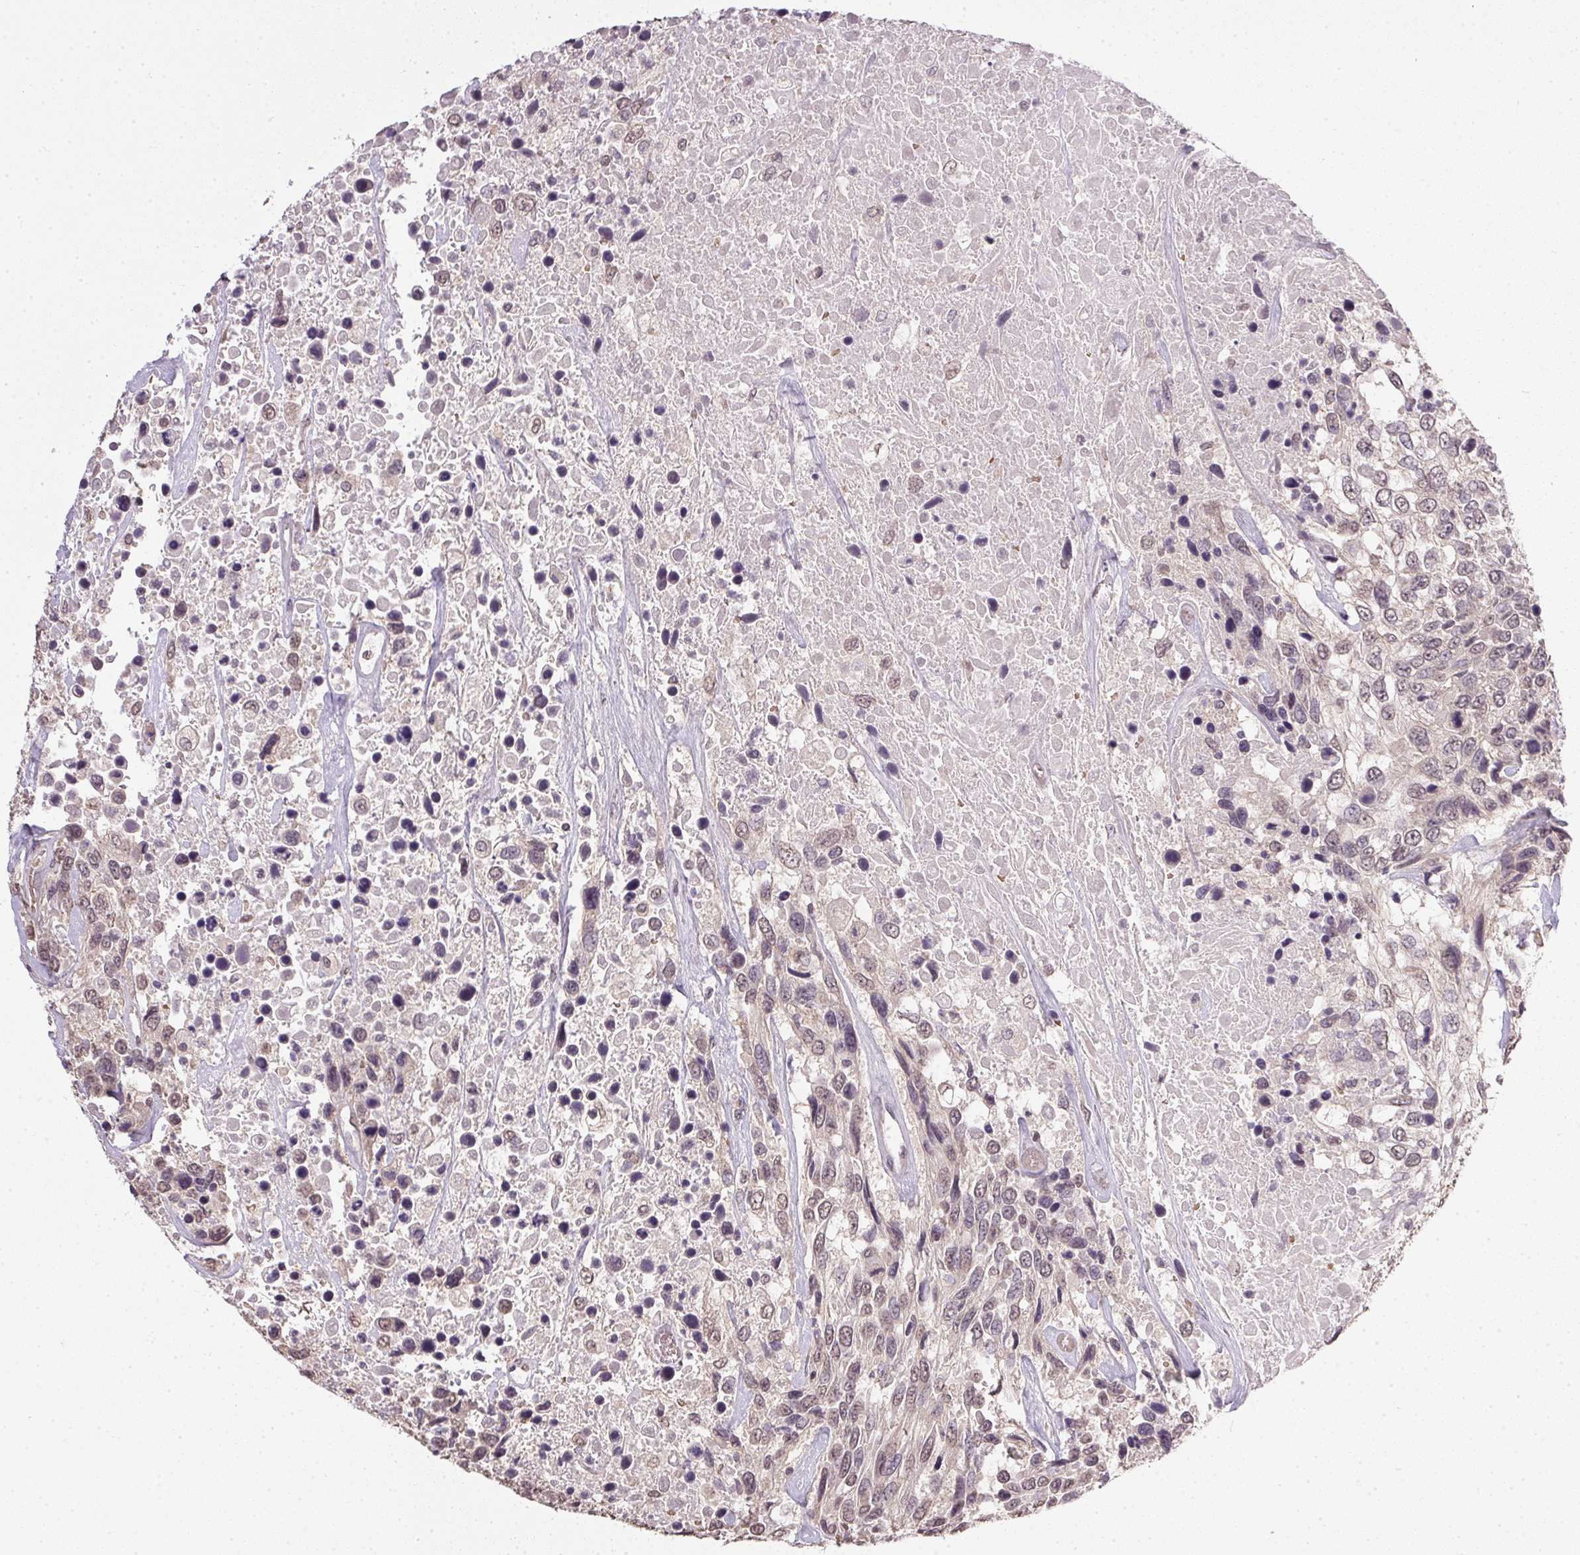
{"staining": {"intensity": "weak", "quantity": "<25%", "location": "nuclear"}, "tissue": "urothelial cancer", "cell_type": "Tumor cells", "image_type": "cancer", "snomed": [{"axis": "morphology", "description": "Urothelial carcinoma, High grade"}, {"axis": "topography", "description": "Urinary bladder"}], "caption": "High magnification brightfield microscopy of urothelial cancer stained with DAB (brown) and counterstained with hematoxylin (blue): tumor cells show no significant staining.", "gene": "PPP4R4", "patient": {"sex": "female", "age": 70}}